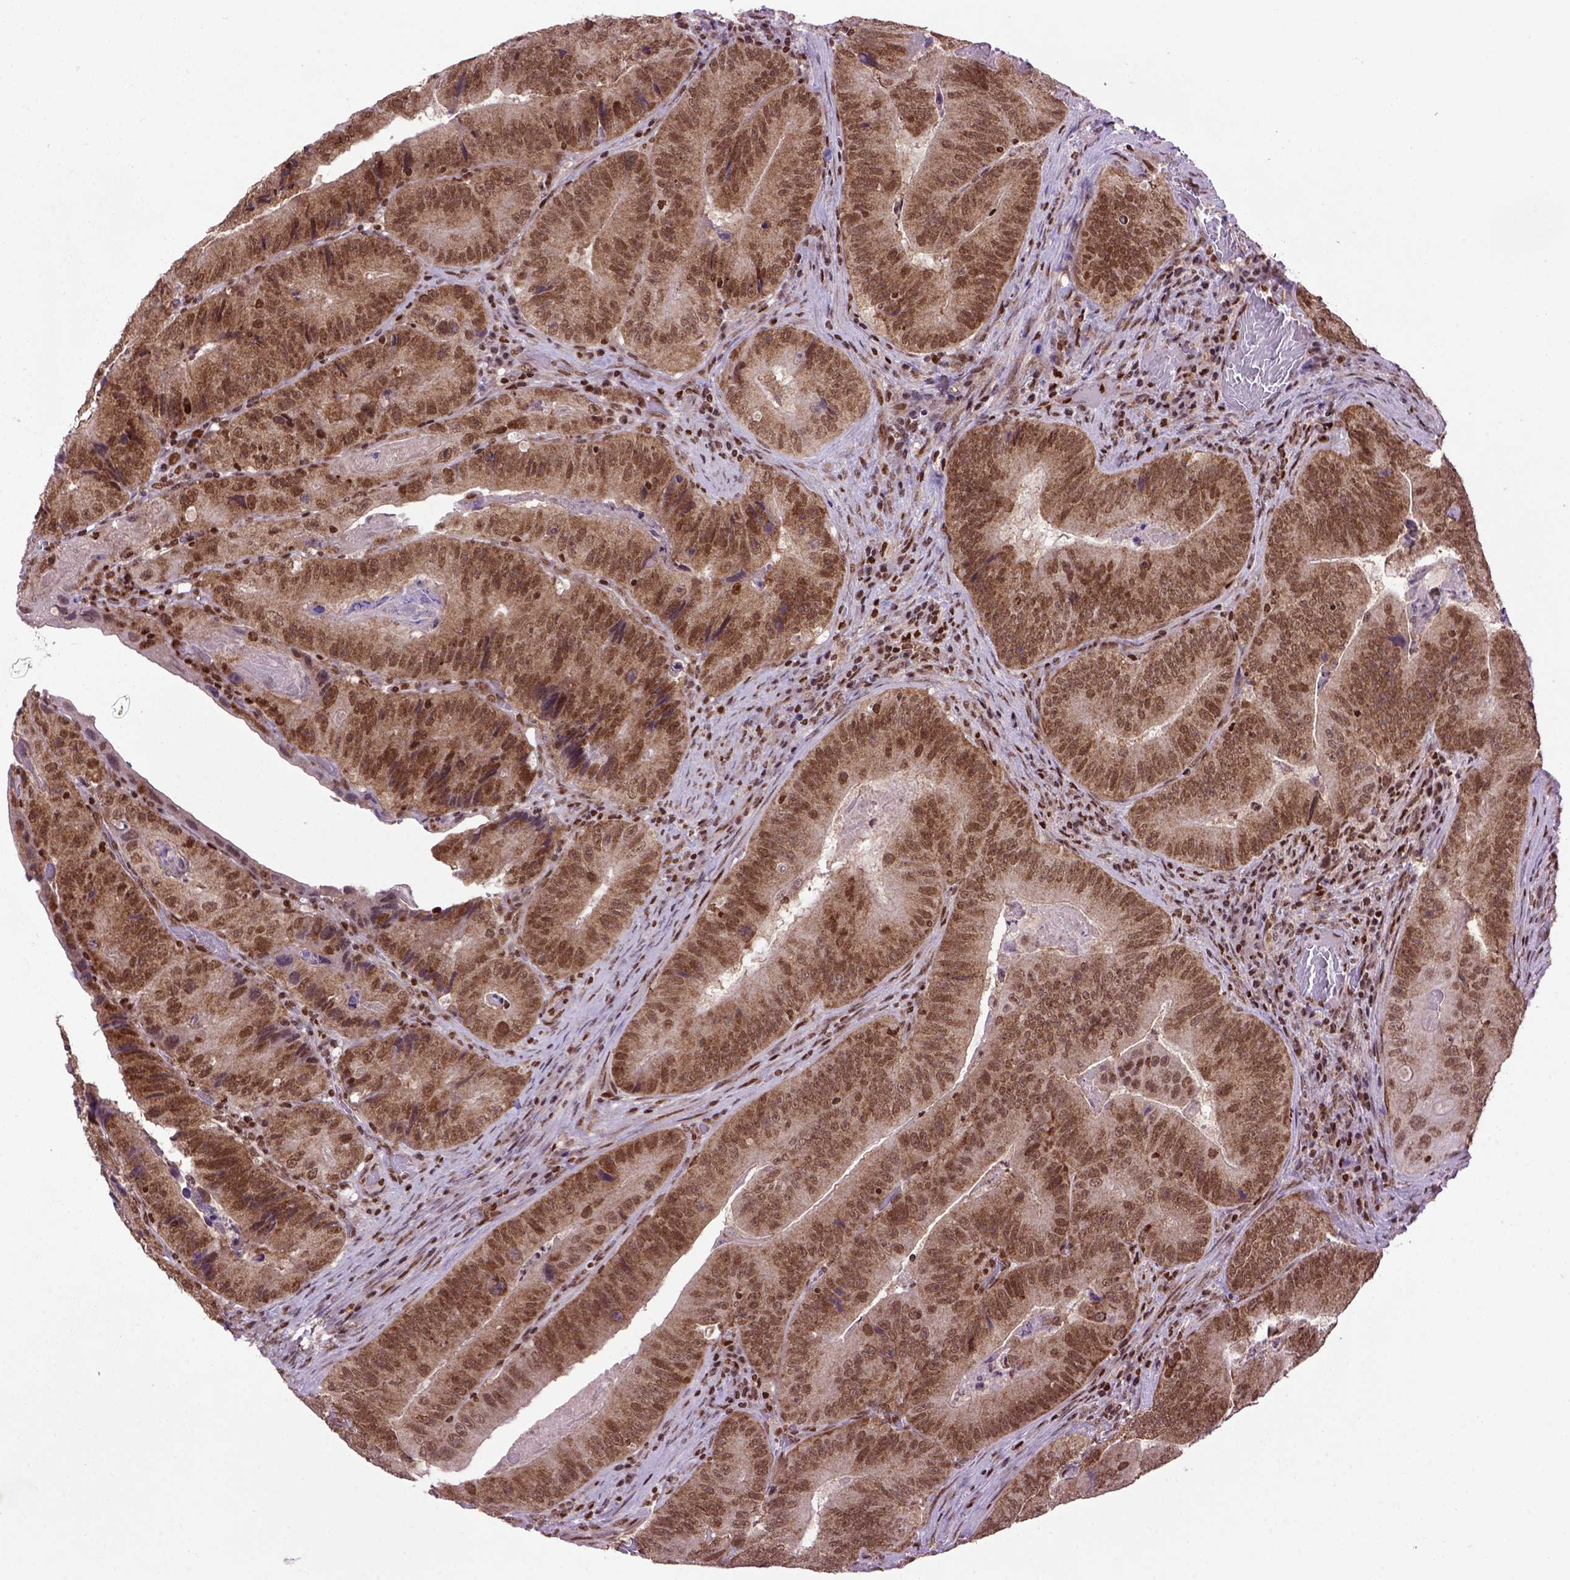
{"staining": {"intensity": "moderate", "quantity": ">75%", "location": "cytoplasmic/membranous,nuclear"}, "tissue": "colorectal cancer", "cell_type": "Tumor cells", "image_type": "cancer", "snomed": [{"axis": "morphology", "description": "Adenocarcinoma, NOS"}, {"axis": "topography", "description": "Colon"}], "caption": "Colorectal adenocarcinoma tissue exhibits moderate cytoplasmic/membranous and nuclear expression in about >75% of tumor cells", "gene": "CELF1", "patient": {"sex": "female", "age": 86}}